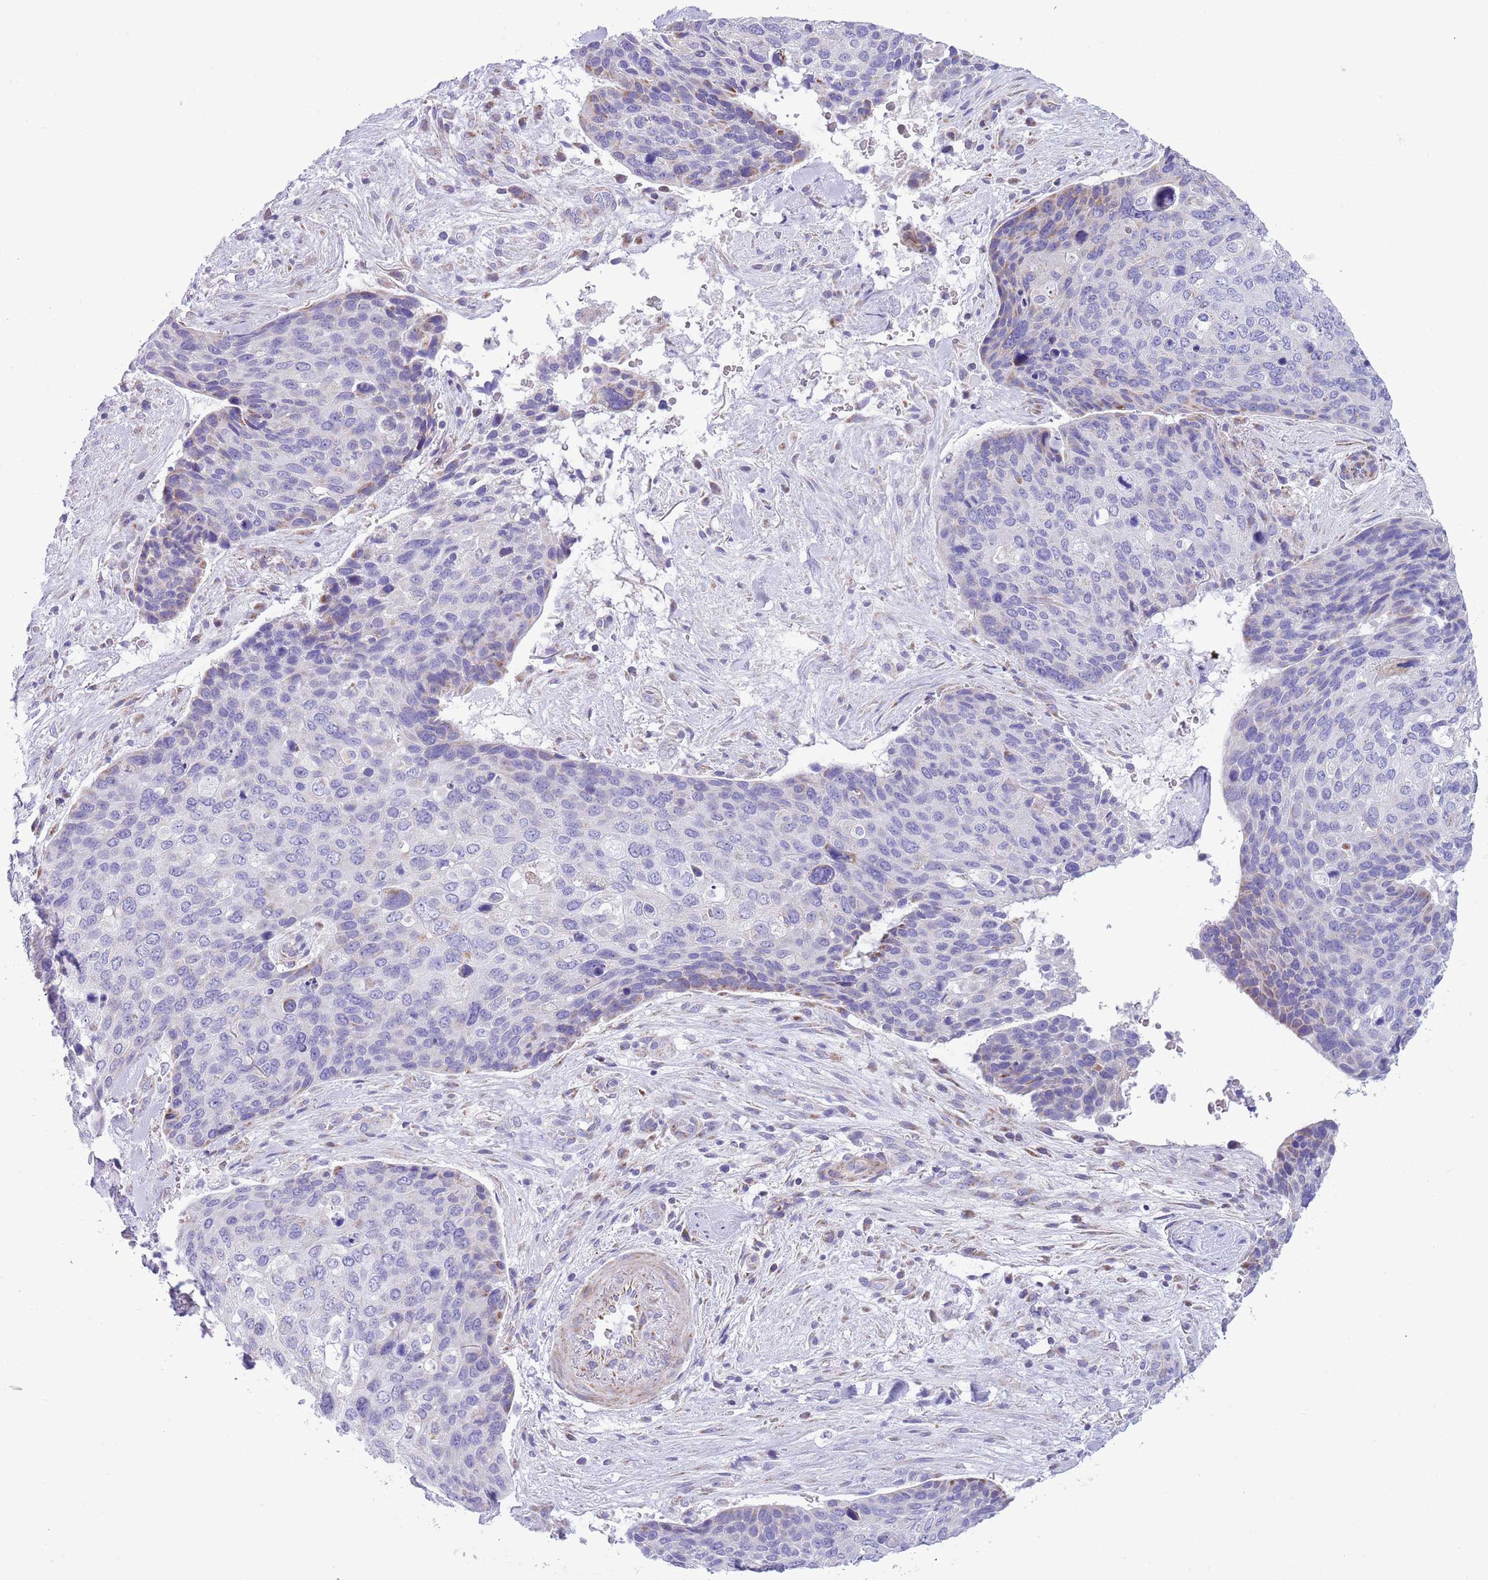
{"staining": {"intensity": "weak", "quantity": "<25%", "location": "cytoplasmic/membranous"}, "tissue": "skin cancer", "cell_type": "Tumor cells", "image_type": "cancer", "snomed": [{"axis": "morphology", "description": "Basal cell carcinoma"}, {"axis": "topography", "description": "Skin"}], "caption": "This photomicrograph is of skin basal cell carcinoma stained with immunohistochemistry (IHC) to label a protein in brown with the nuclei are counter-stained blue. There is no positivity in tumor cells.", "gene": "MOCOS", "patient": {"sex": "female", "age": 74}}